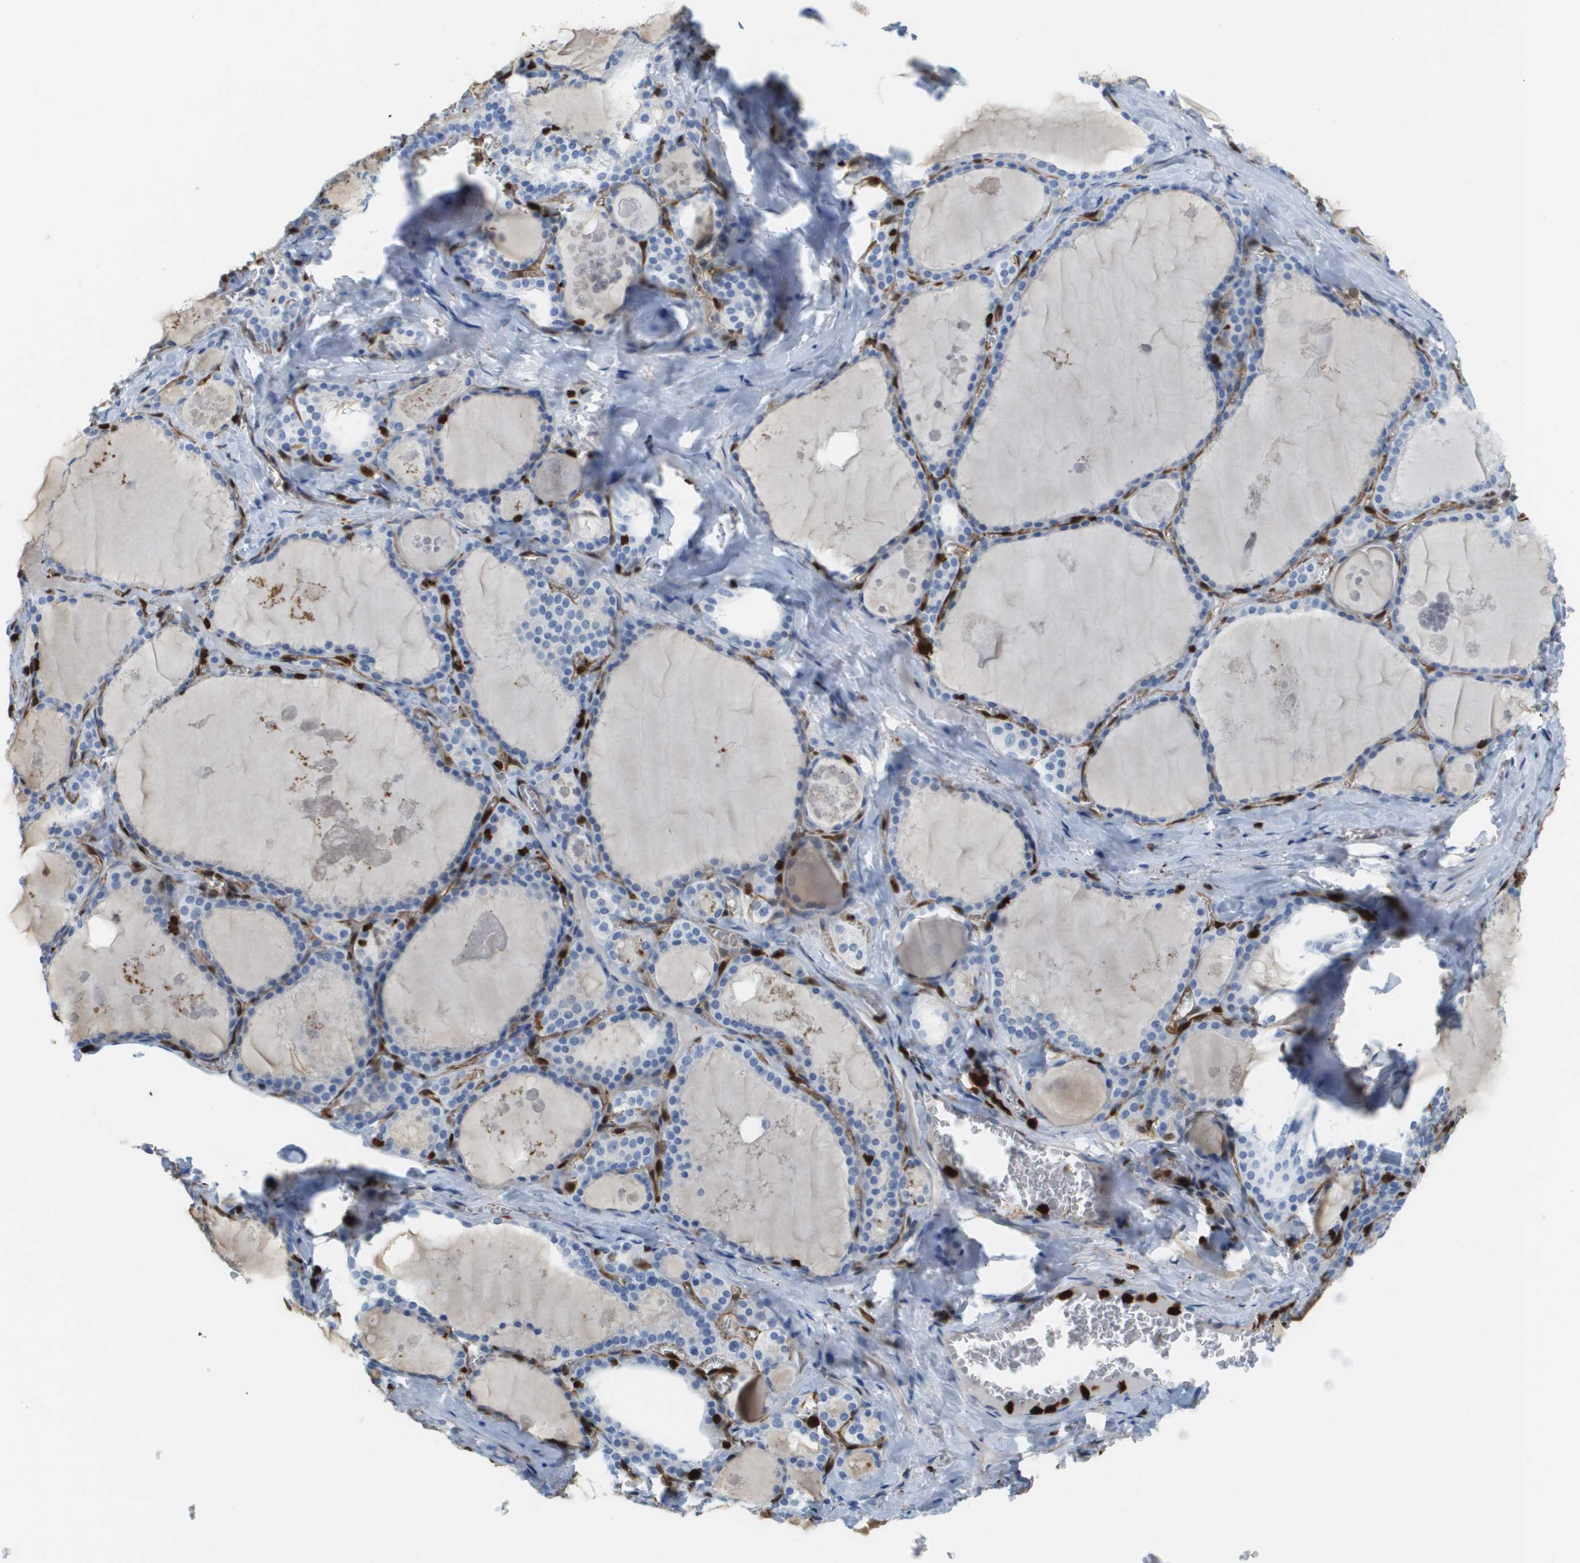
{"staining": {"intensity": "negative", "quantity": "none", "location": "none"}, "tissue": "thyroid gland", "cell_type": "Glandular cells", "image_type": "normal", "snomed": [{"axis": "morphology", "description": "Normal tissue, NOS"}, {"axis": "topography", "description": "Thyroid gland"}], "caption": "A high-resolution photomicrograph shows IHC staining of unremarkable thyroid gland, which displays no significant positivity in glandular cells. The staining is performed using DAB brown chromogen with nuclei counter-stained in using hematoxylin.", "gene": "DOCK5", "patient": {"sex": "male", "age": 56}}